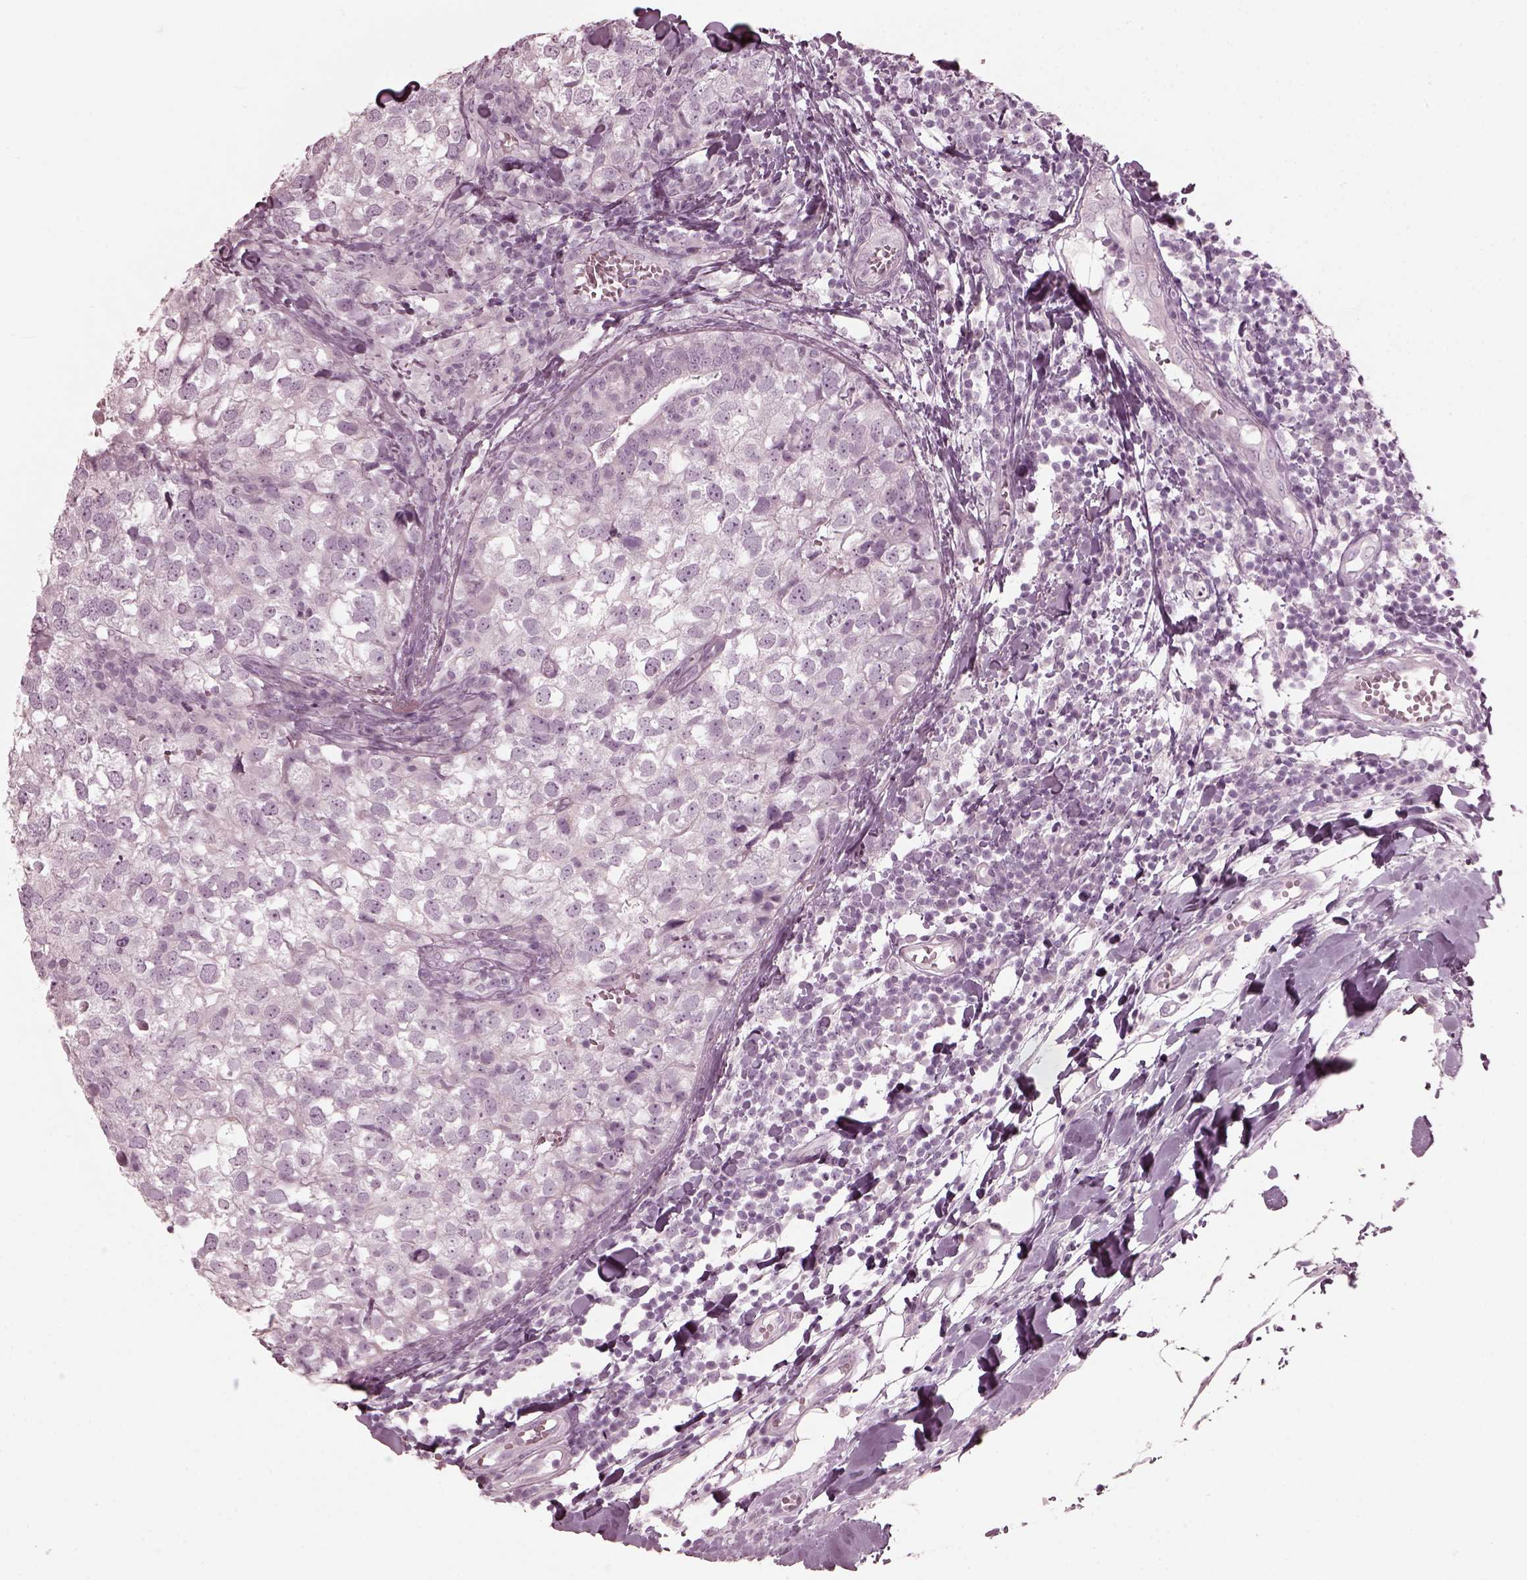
{"staining": {"intensity": "negative", "quantity": "none", "location": "none"}, "tissue": "breast cancer", "cell_type": "Tumor cells", "image_type": "cancer", "snomed": [{"axis": "morphology", "description": "Duct carcinoma"}, {"axis": "topography", "description": "Breast"}], "caption": "This is an immunohistochemistry image of breast cancer (intraductal carcinoma). There is no staining in tumor cells.", "gene": "SAXO2", "patient": {"sex": "female", "age": 30}}